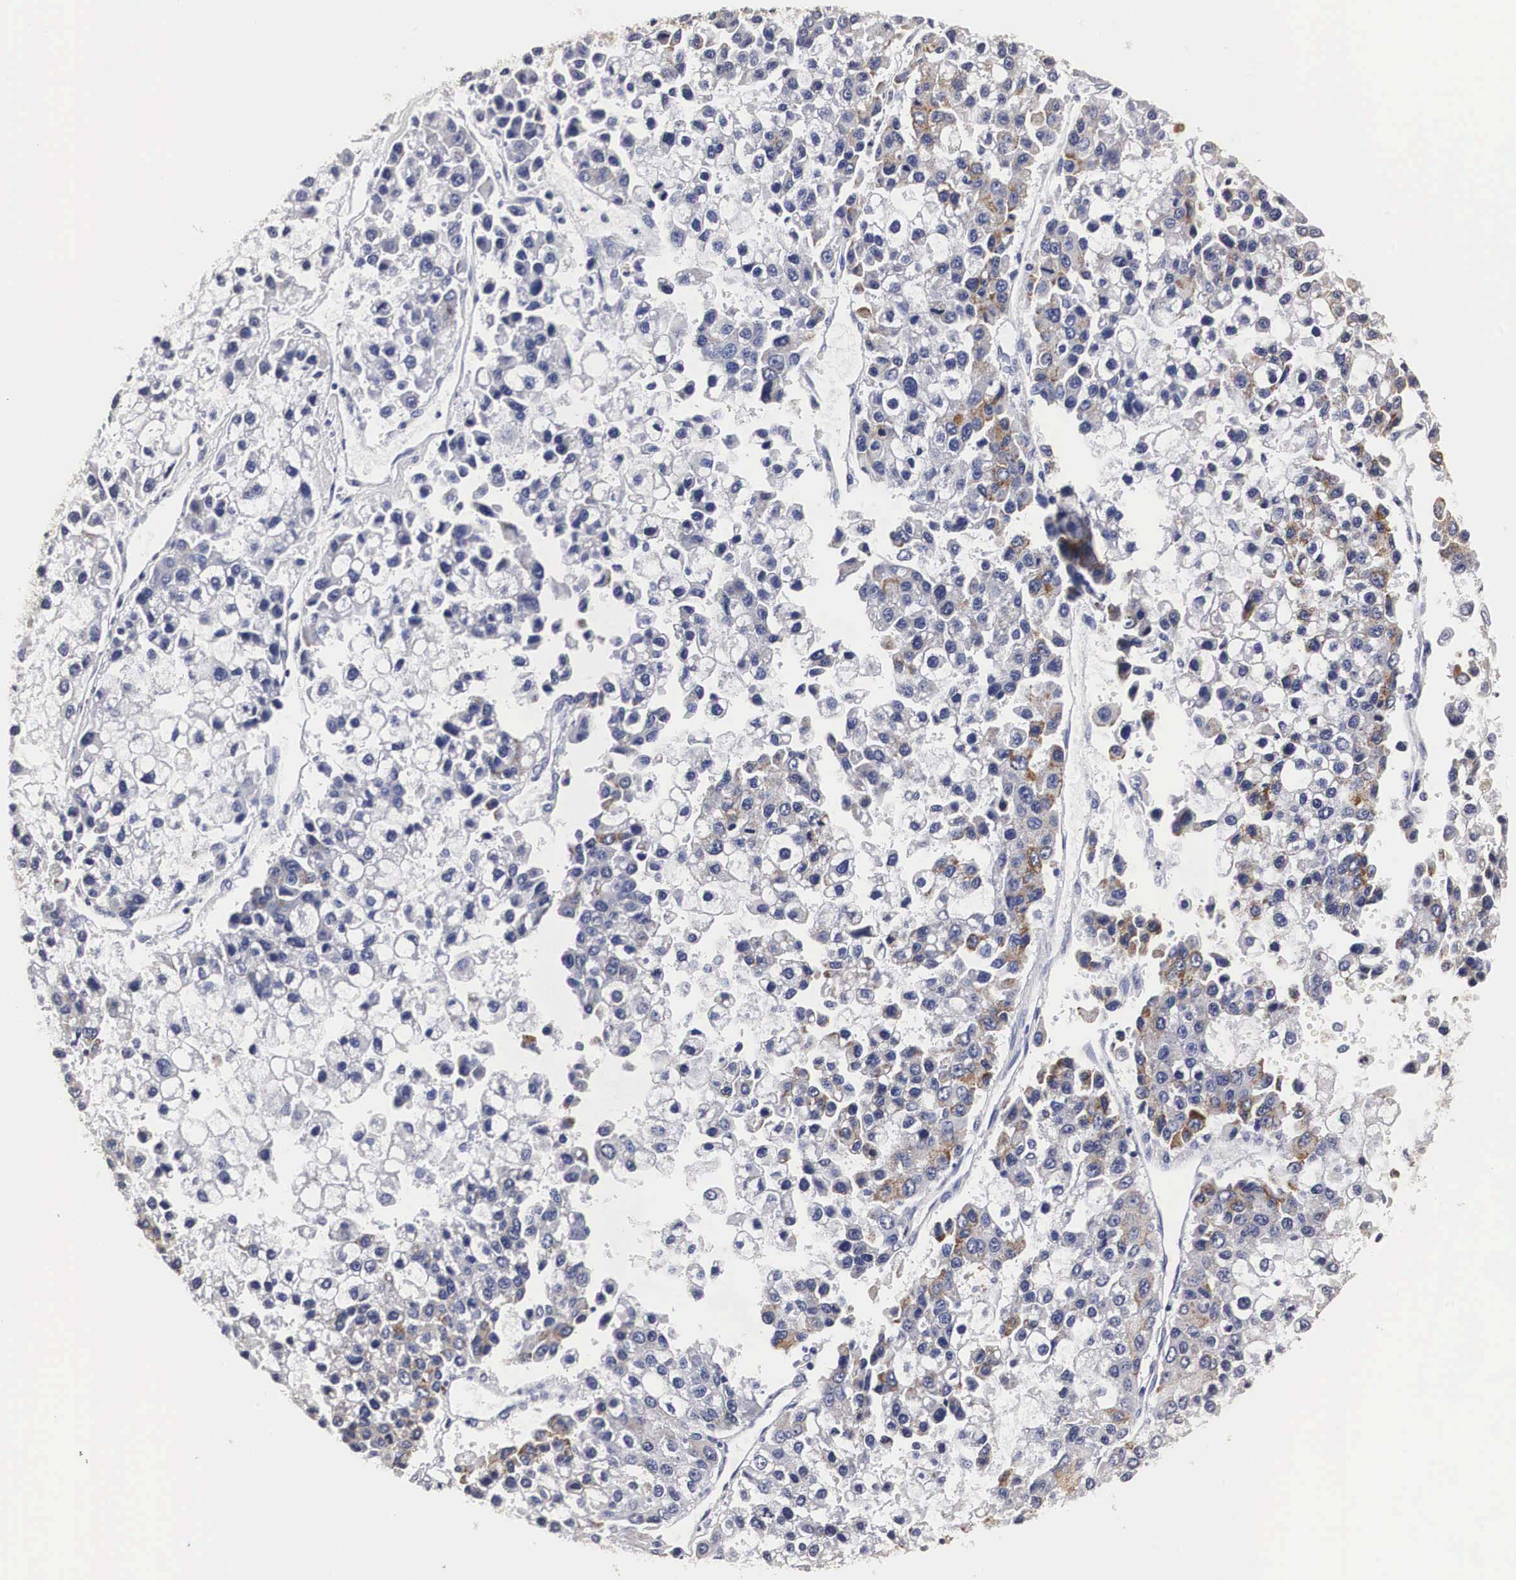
{"staining": {"intensity": "weak", "quantity": "<25%", "location": "cytoplasmic/membranous"}, "tissue": "liver cancer", "cell_type": "Tumor cells", "image_type": "cancer", "snomed": [{"axis": "morphology", "description": "Carcinoma, Hepatocellular, NOS"}, {"axis": "topography", "description": "Liver"}], "caption": "This is an IHC photomicrograph of liver hepatocellular carcinoma. There is no staining in tumor cells.", "gene": "CKAP4", "patient": {"sex": "female", "age": 66}}